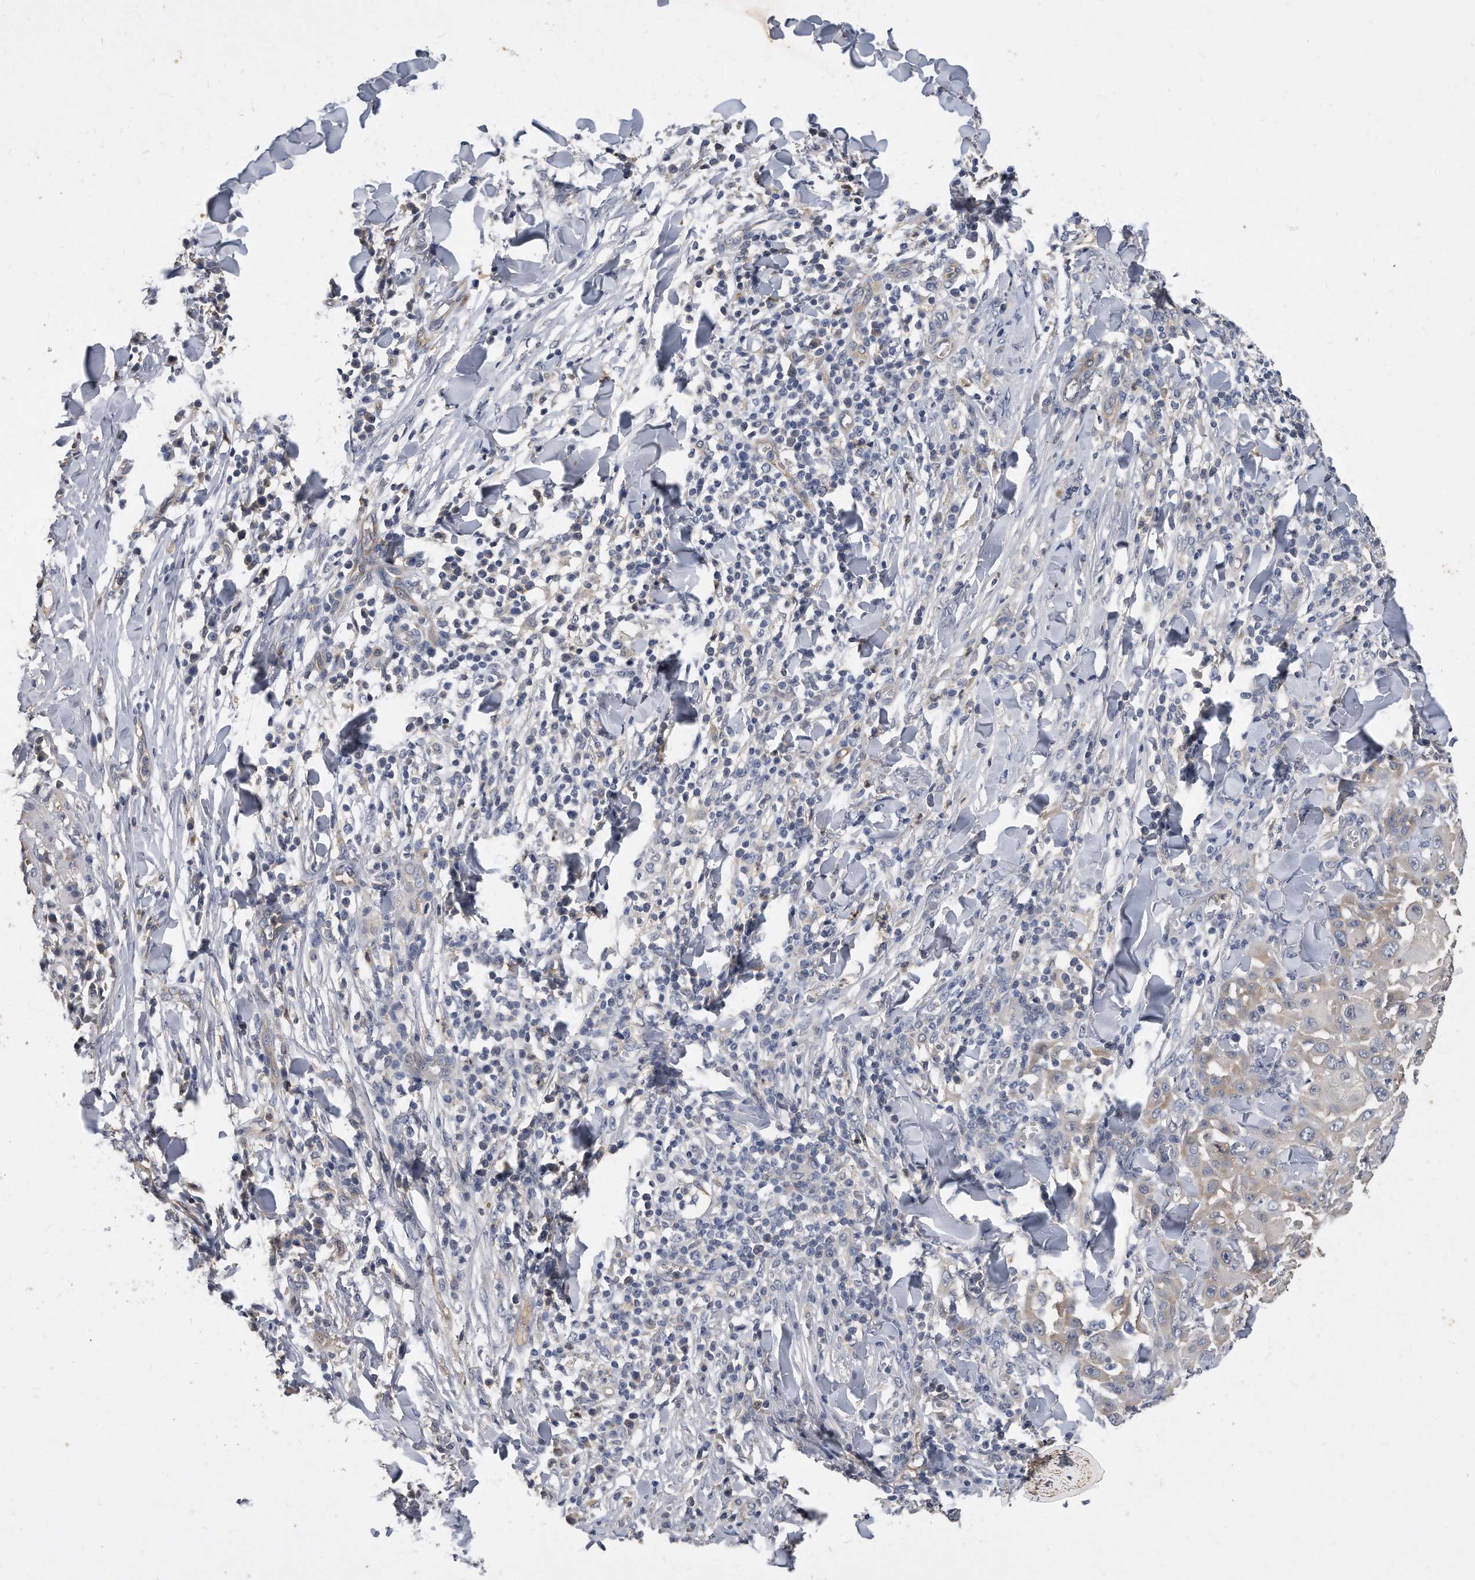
{"staining": {"intensity": "weak", "quantity": "<25%", "location": "cytoplasmic/membranous"}, "tissue": "skin cancer", "cell_type": "Tumor cells", "image_type": "cancer", "snomed": [{"axis": "morphology", "description": "Squamous cell carcinoma, NOS"}, {"axis": "topography", "description": "Skin"}], "caption": "Photomicrograph shows no protein staining in tumor cells of skin cancer tissue.", "gene": "HOMER3", "patient": {"sex": "male", "age": 24}}